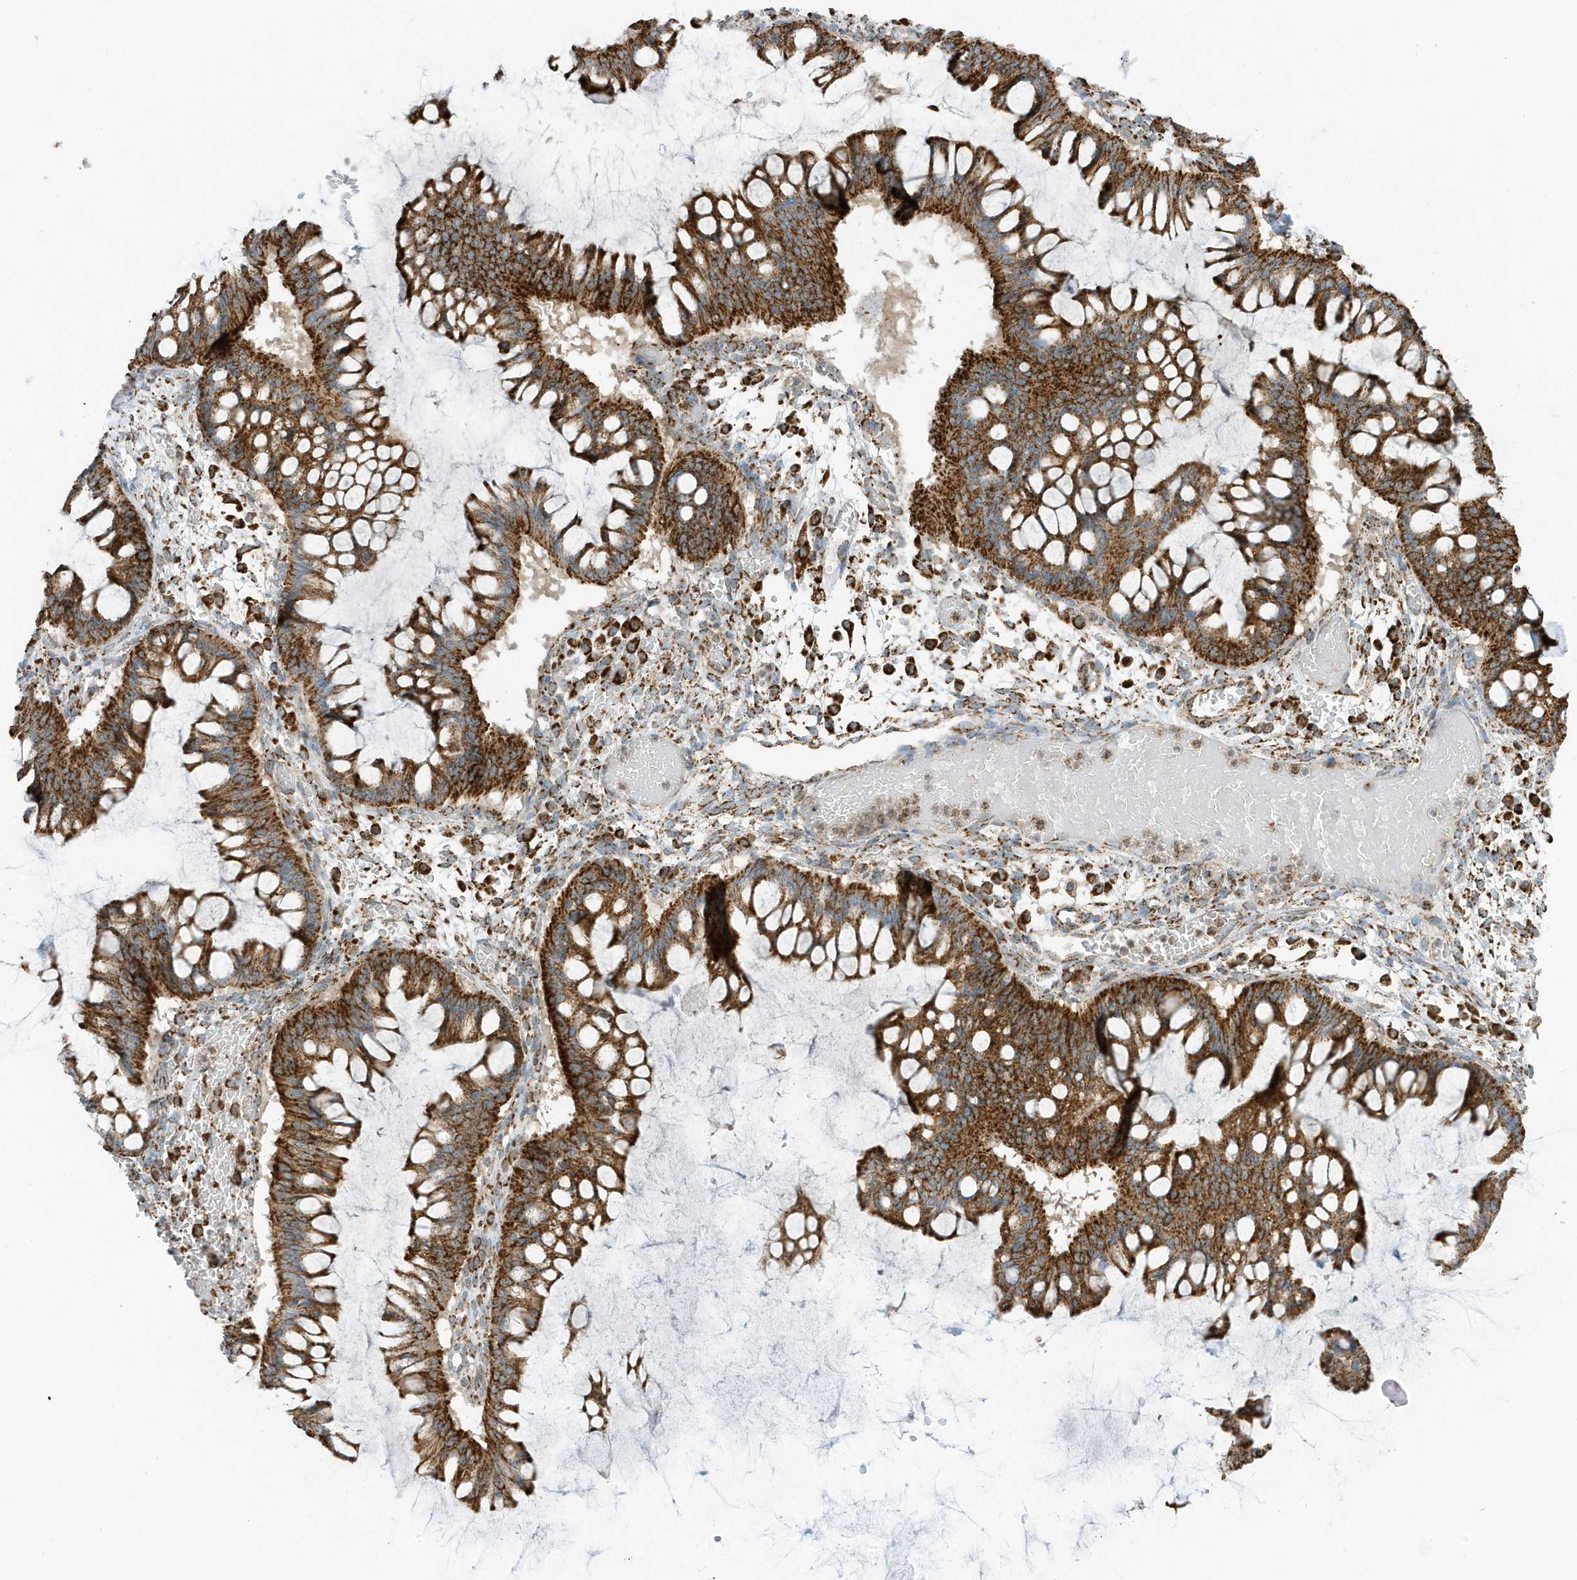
{"staining": {"intensity": "strong", "quantity": ">75%", "location": "cytoplasmic/membranous"}, "tissue": "ovarian cancer", "cell_type": "Tumor cells", "image_type": "cancer", "snomed": [{"axis": "morphology", "description": "Cystadenocarcinoma, mucinous, NOS"}, {"axis": "topography", "description": "Ovary"}], "caption": "About >75% of tumor cells in ovarian mucinous cystadenocarcinoma exhibit strong cytoplasmic/membranous protein staining as visualized by brown immunohistochemical staining.", "gene": "ATP5ME", "patient": {"sex": "female", "age": 73}}